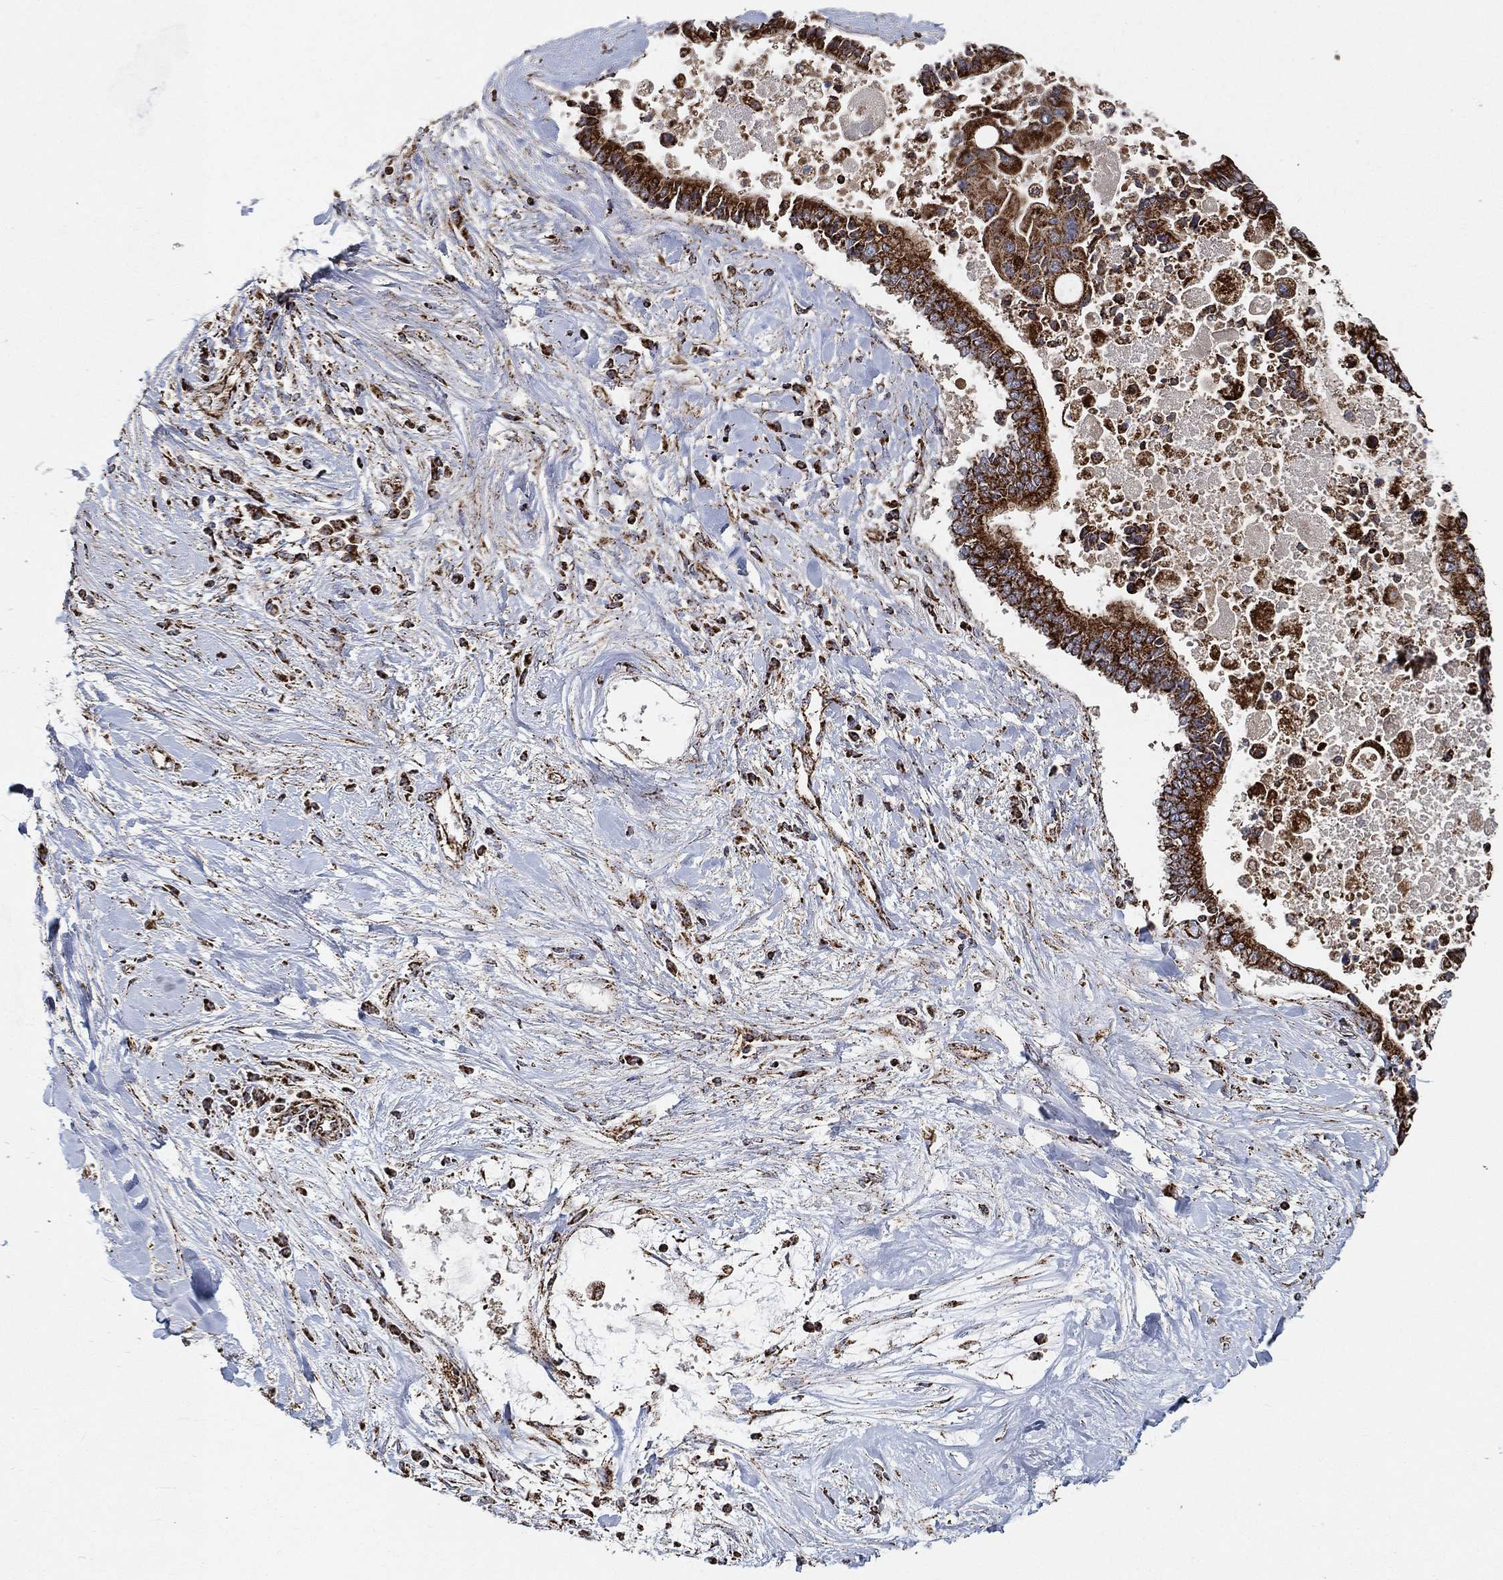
{"staining": {"intensity": "strong", "quantity": ">75%", "location": "cytoplasmic/membranous"}, "tissue": "liver cancer", "cell_type": "Tumor cells", "image_type": "cancer", "snomed": [{"axis": "morphology", "description": "Cholangiocarcinoma"}, {"axis": "topography", "description": "Liver"}], "caption": "Immunohistochemical staining of liver cancer (cholangiocarcinoma) reveals high levels of strong cytoplasmic/membranous protein staining in approximately >75% of tumor cells. Nuclei are stained in blue.", "gene": "SLC38A7", "patient": {"sex": "male", "age": 50}}